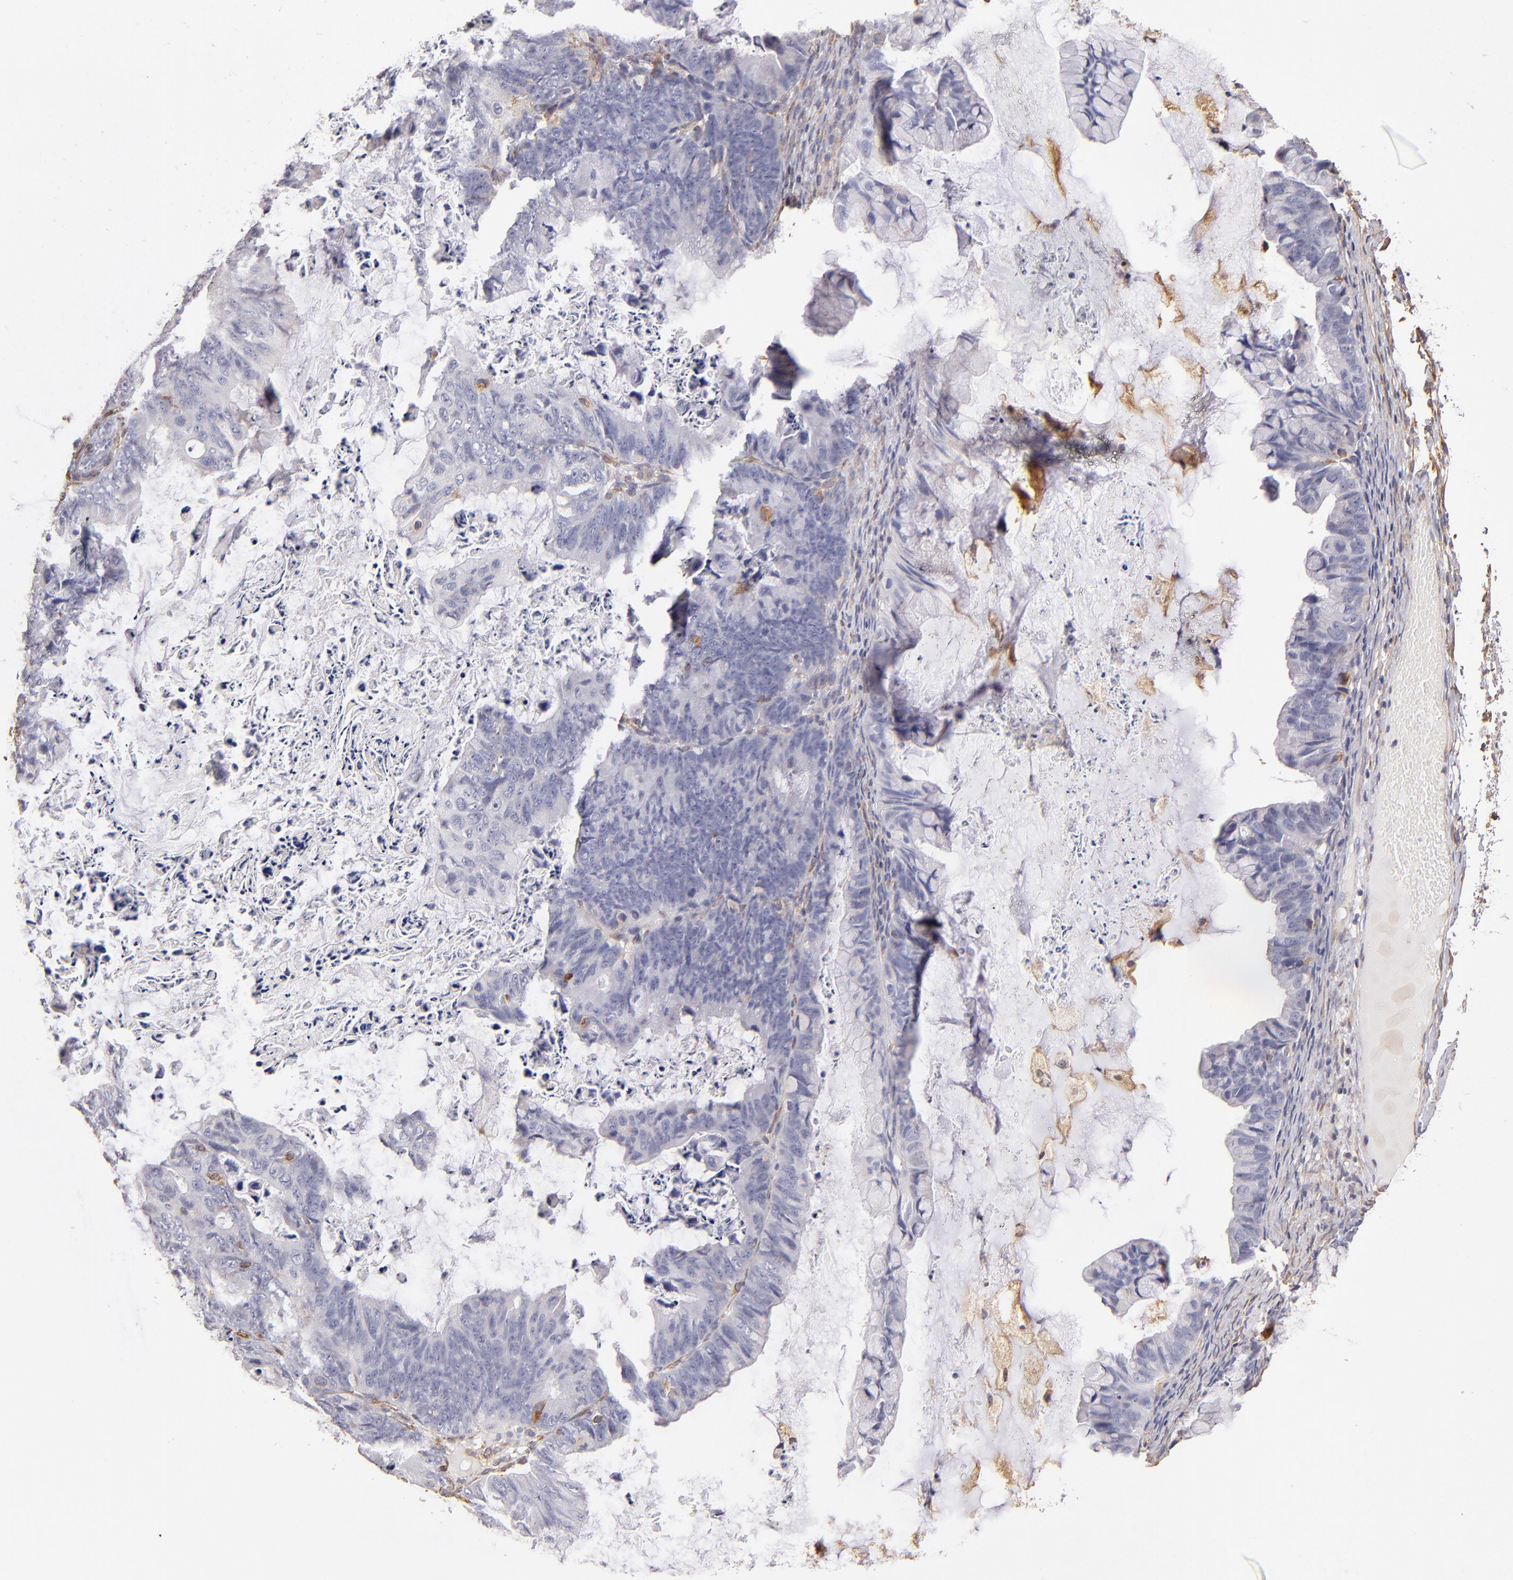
{"staining": {"intensity": "negative", "quantity": "none", "location": "none"}, "tissue": "ovarian cancer", "cell_type": "Tumor cells", "image_type": "cancer", "snomed": [{"axis": "morphology", "description": "Cystadenocarcinoma, mucinous, NOS"}, {"axis": "topography", "description": "Ovary"}], "caption": "Micrograph shows no significant protein staining in tumor cells of ovarian mucinous cystadenocarcinoma.", "gene": "ABCC1", "patient": {"sex": "female", "age": 36}}